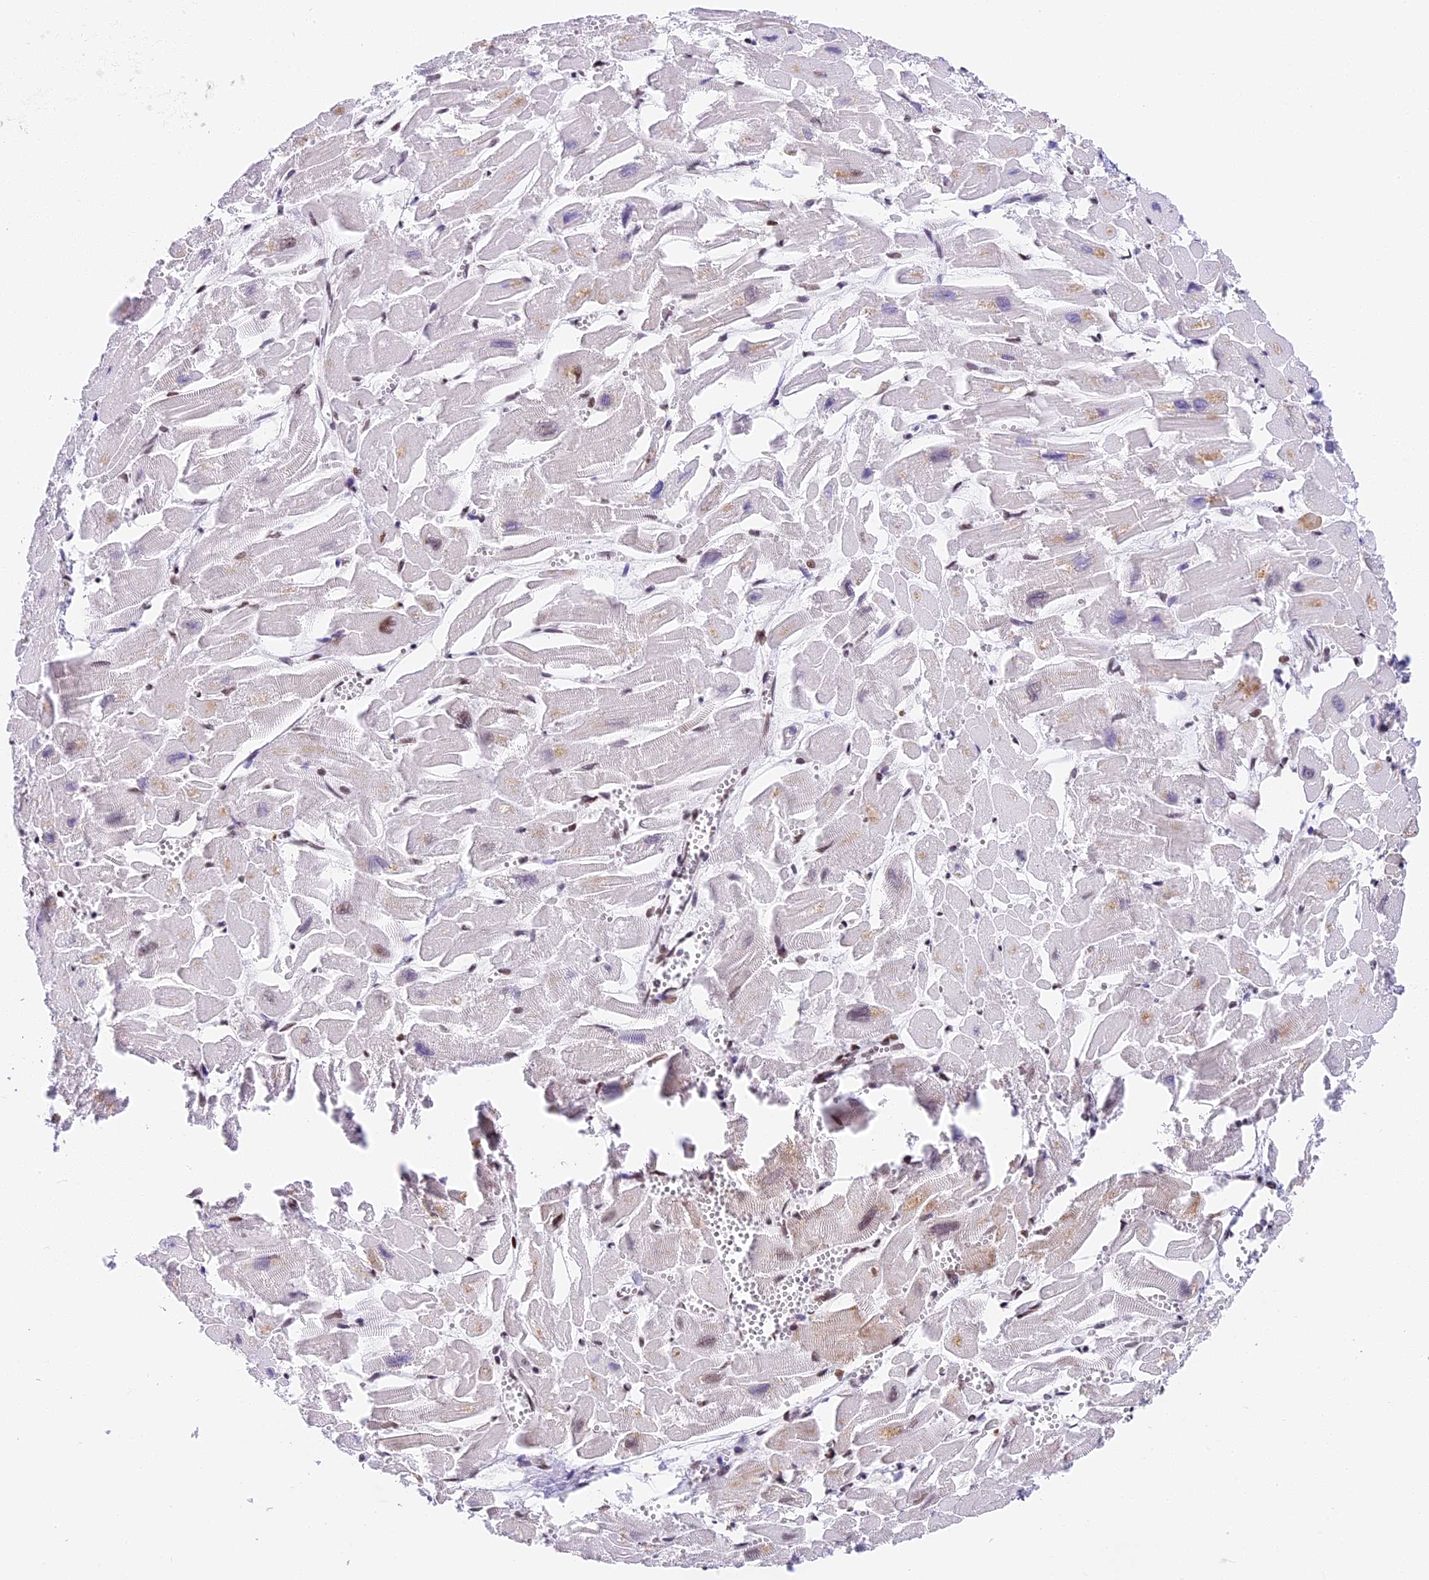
{"staining": {"intensity": "strong", "quantity": "25%-75%", "location": "nuclear"}, "tissue": "heart muscle", "cell_type": "Cardiomyocytes", "image_type": "normal", "snomed": [{"axis": "morphology", "description": "Normal tissue, NOS"}, {"axis": "topography", "description": "Heart"}], "caption": "Immunohistochemistry (IHC) of unremarkable heart muscle demonstrates high levels of strong nuclear expression in approximately 25%-75% of cardiomyocytes.", "gene": "SBNO1", "patient": {"sex": "male", "age": 54}}